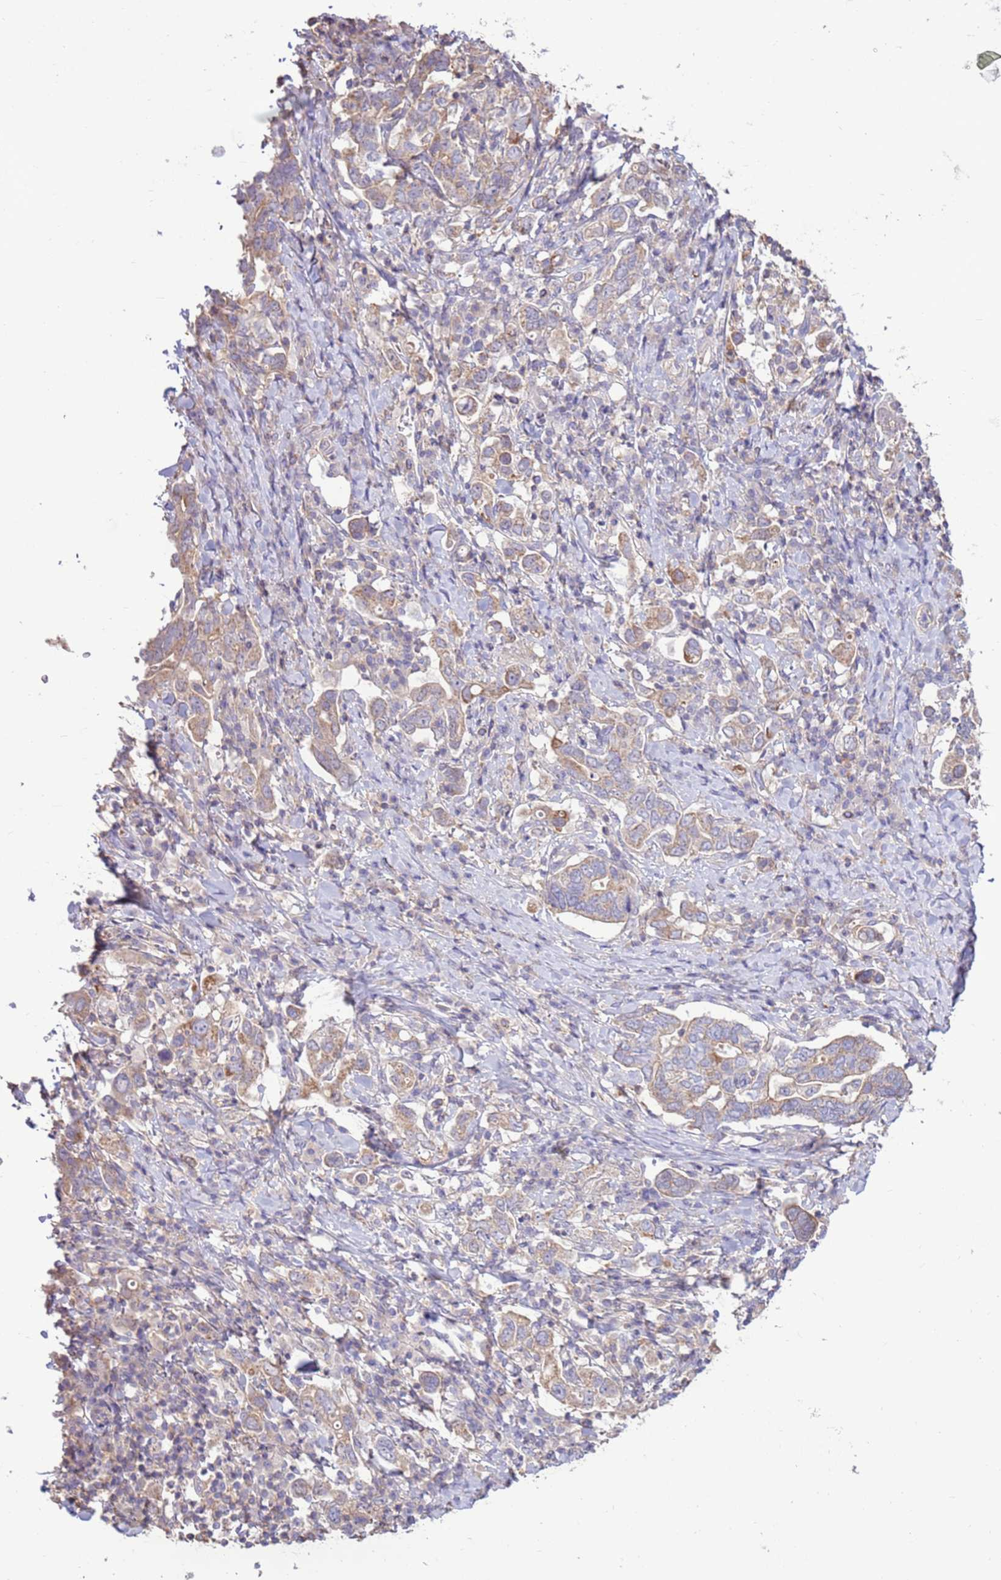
{"staining": {"intensity": "weak", "quantity": "25%-75%", "location": "cytoplasmic/membranous"}, "tissue": "stomach cancer", "cell_type": "Tumor cells", "image_type": "cancer", "snomed": [{"axis": "morphology", "description": "Adenocarcinoma, NOS"}, {"axis": "topography", "description": "Stomach, upper"}, {"axis": "topography", "description": "Stomach"}], "caption": "A brown stain highlights weak cytoplasmic/membranous expression of a protein in human adenocarcinoma (stomach) tumor cells.", "gene": "EVA1B", "patient": {"sex": "male", "age": 62}}